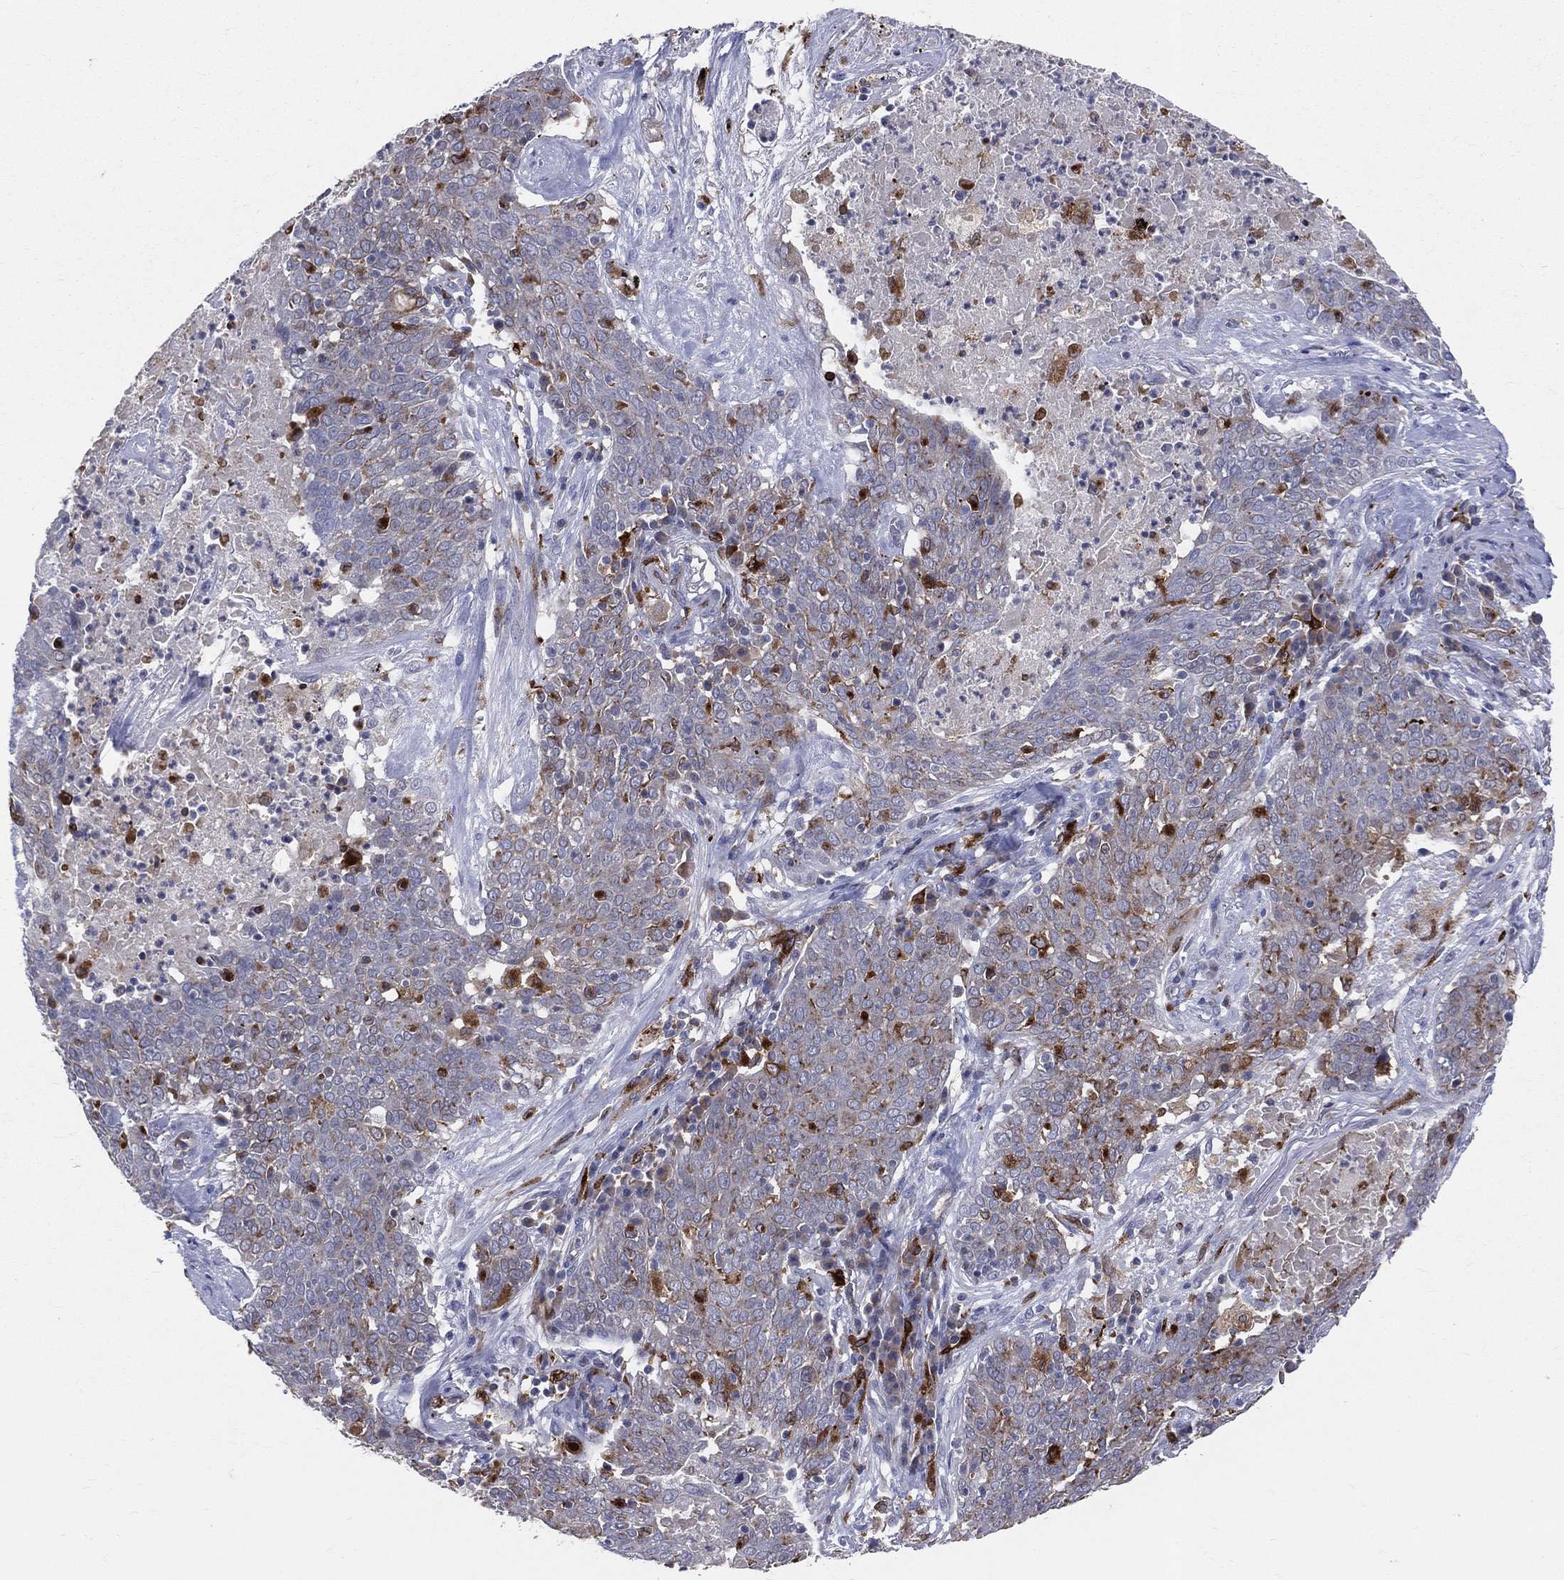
{"staining": {"intensity": "moderate", "quantity": "<25%", "location": "cytoplasmic/membranous"}, "tissue": "lung cancer", "cell_type": "Tumor cells", "image_type": "cancer", "snomed": [{"axis": "morphology", "description": "Squamous cell carcinoma, NOS"}, {"axis": "topography", "description": "Lung"}], "caption": "Brown immunohistochemical staining in human lung cancer (squamous cell carcinoma) displays moderate cytoplasmic/membranous staining in about <25% of tumor cells.", "gene": "CD74", "patient": {"sex": "male", "age": 82}}